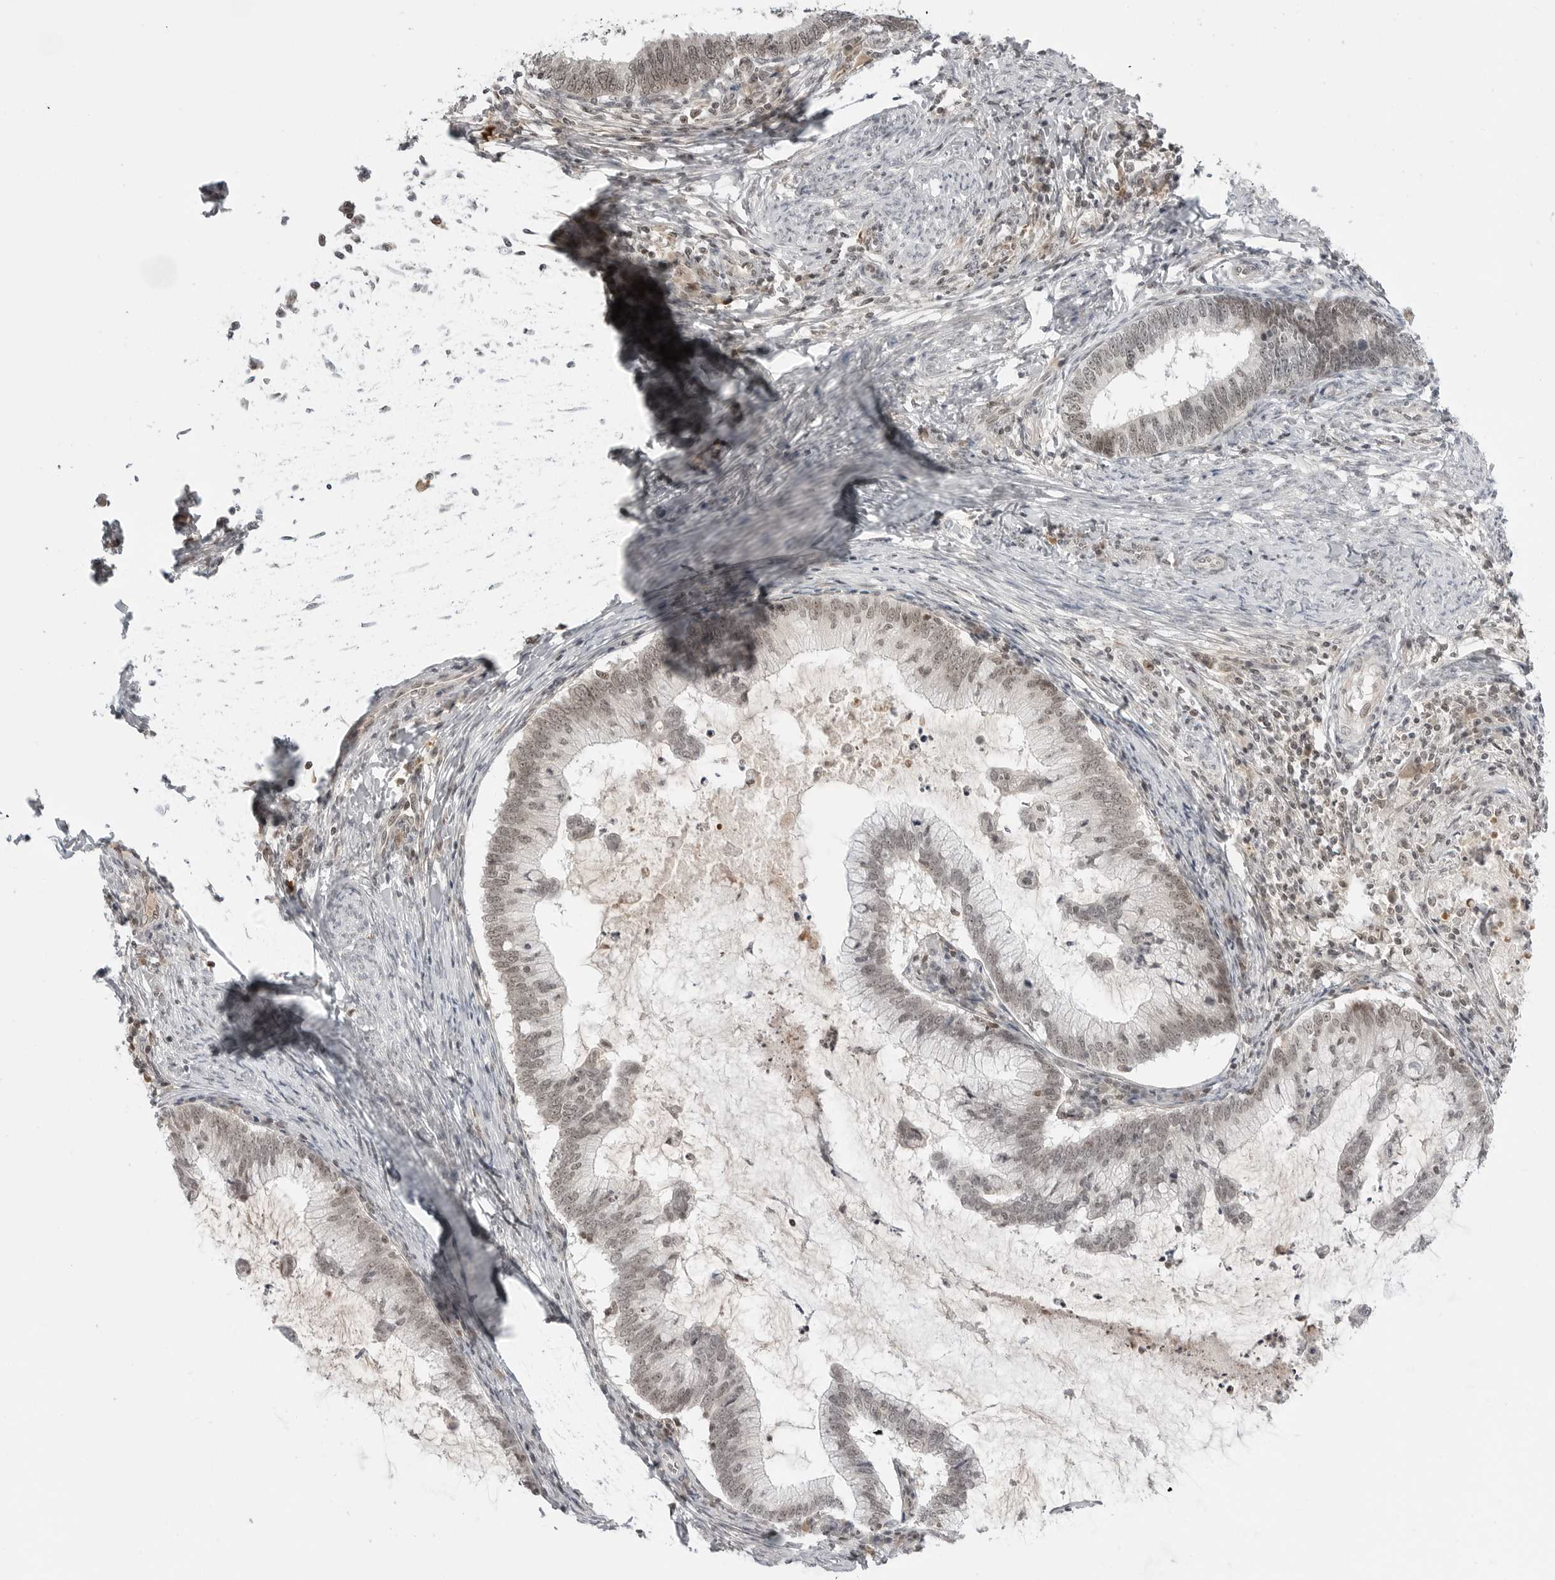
{"staining": {"intensity": "weak", "quantity": ">75%", "location": "nuclear"}, "tissue": "cervical cancer", "cell_type": "Tumor cells", "image_type": "cancer", "snomed": [{"axis": "morphology", "description": "Adenocarcinoma, NOS"}, {"axis": "topography", "description": "Cervix"}], "caption": "Weak nuclear protein expression is present in about >75% of tumor cells in cervical cancer.", "gene": "C8orf33", "patient": {"sex": "female", "age": 36}}